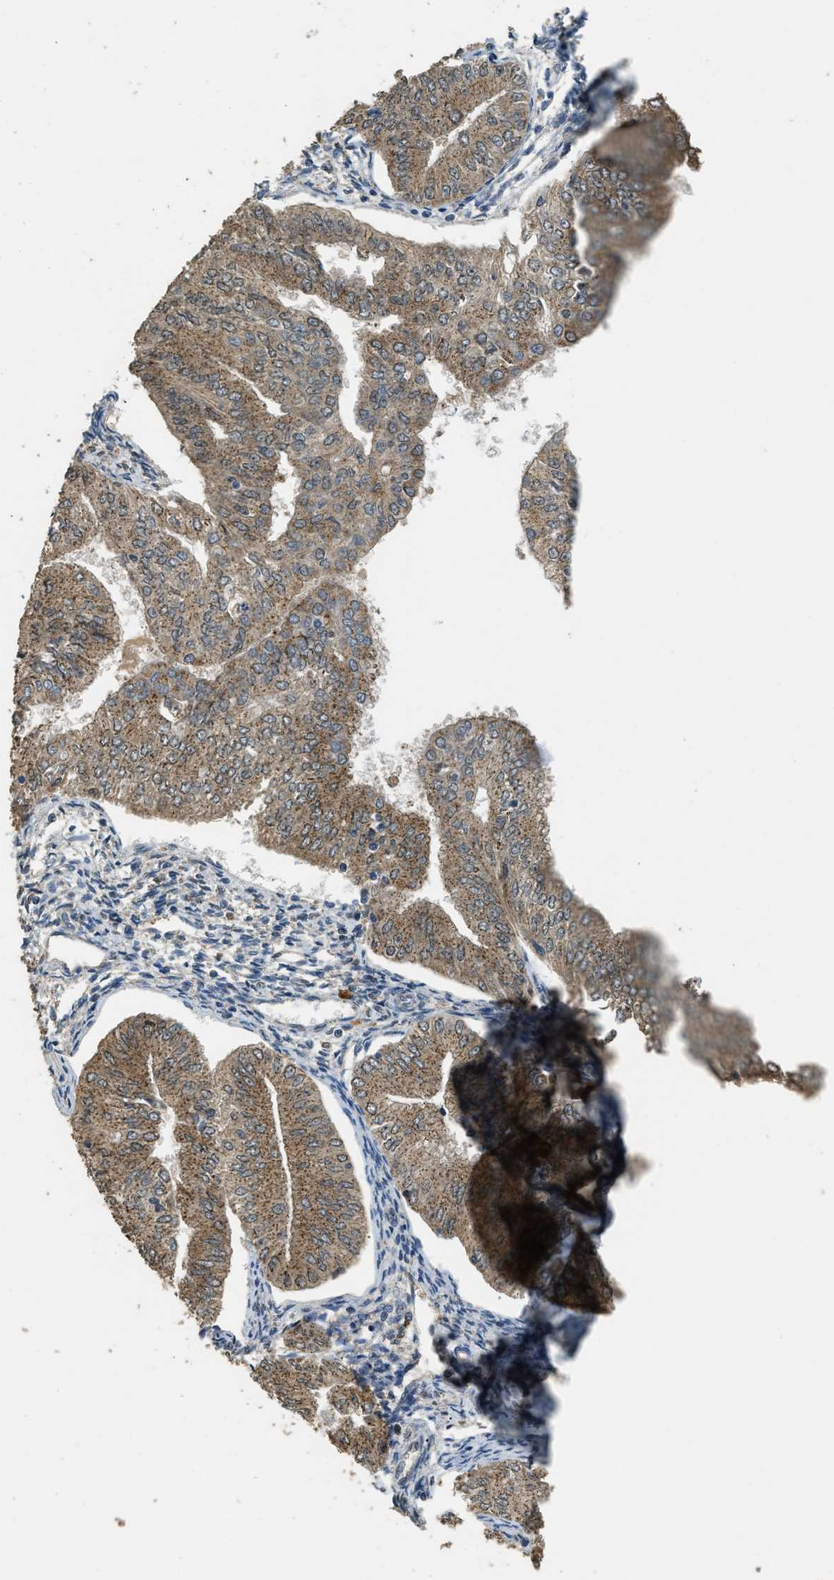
{"staining": {"intensity": "moderate", "quantity": ">75%", "location": "cytoplasmic/membranous"}, "tissue": "endometrial cancer", "cell_type": "Tumor cells", "image_type": "cancer", "snomed": [{"axis": "morphology", "description": "Normal tissue, NOS"}, {"axis": "morphology", "description": "Adenocarcinoma, NOS"}, {"axis": "topography", "description": "Endometrium"}], "caption": "Adenocarcinoma (endometrial) was stained to show a protein in brown. There is medium levels of moderate cytoplasmic/membranous expression in approximately >75% of tumor cells.", "gene": "IPO7", "patient": {"sex": "female", "age": 53}}